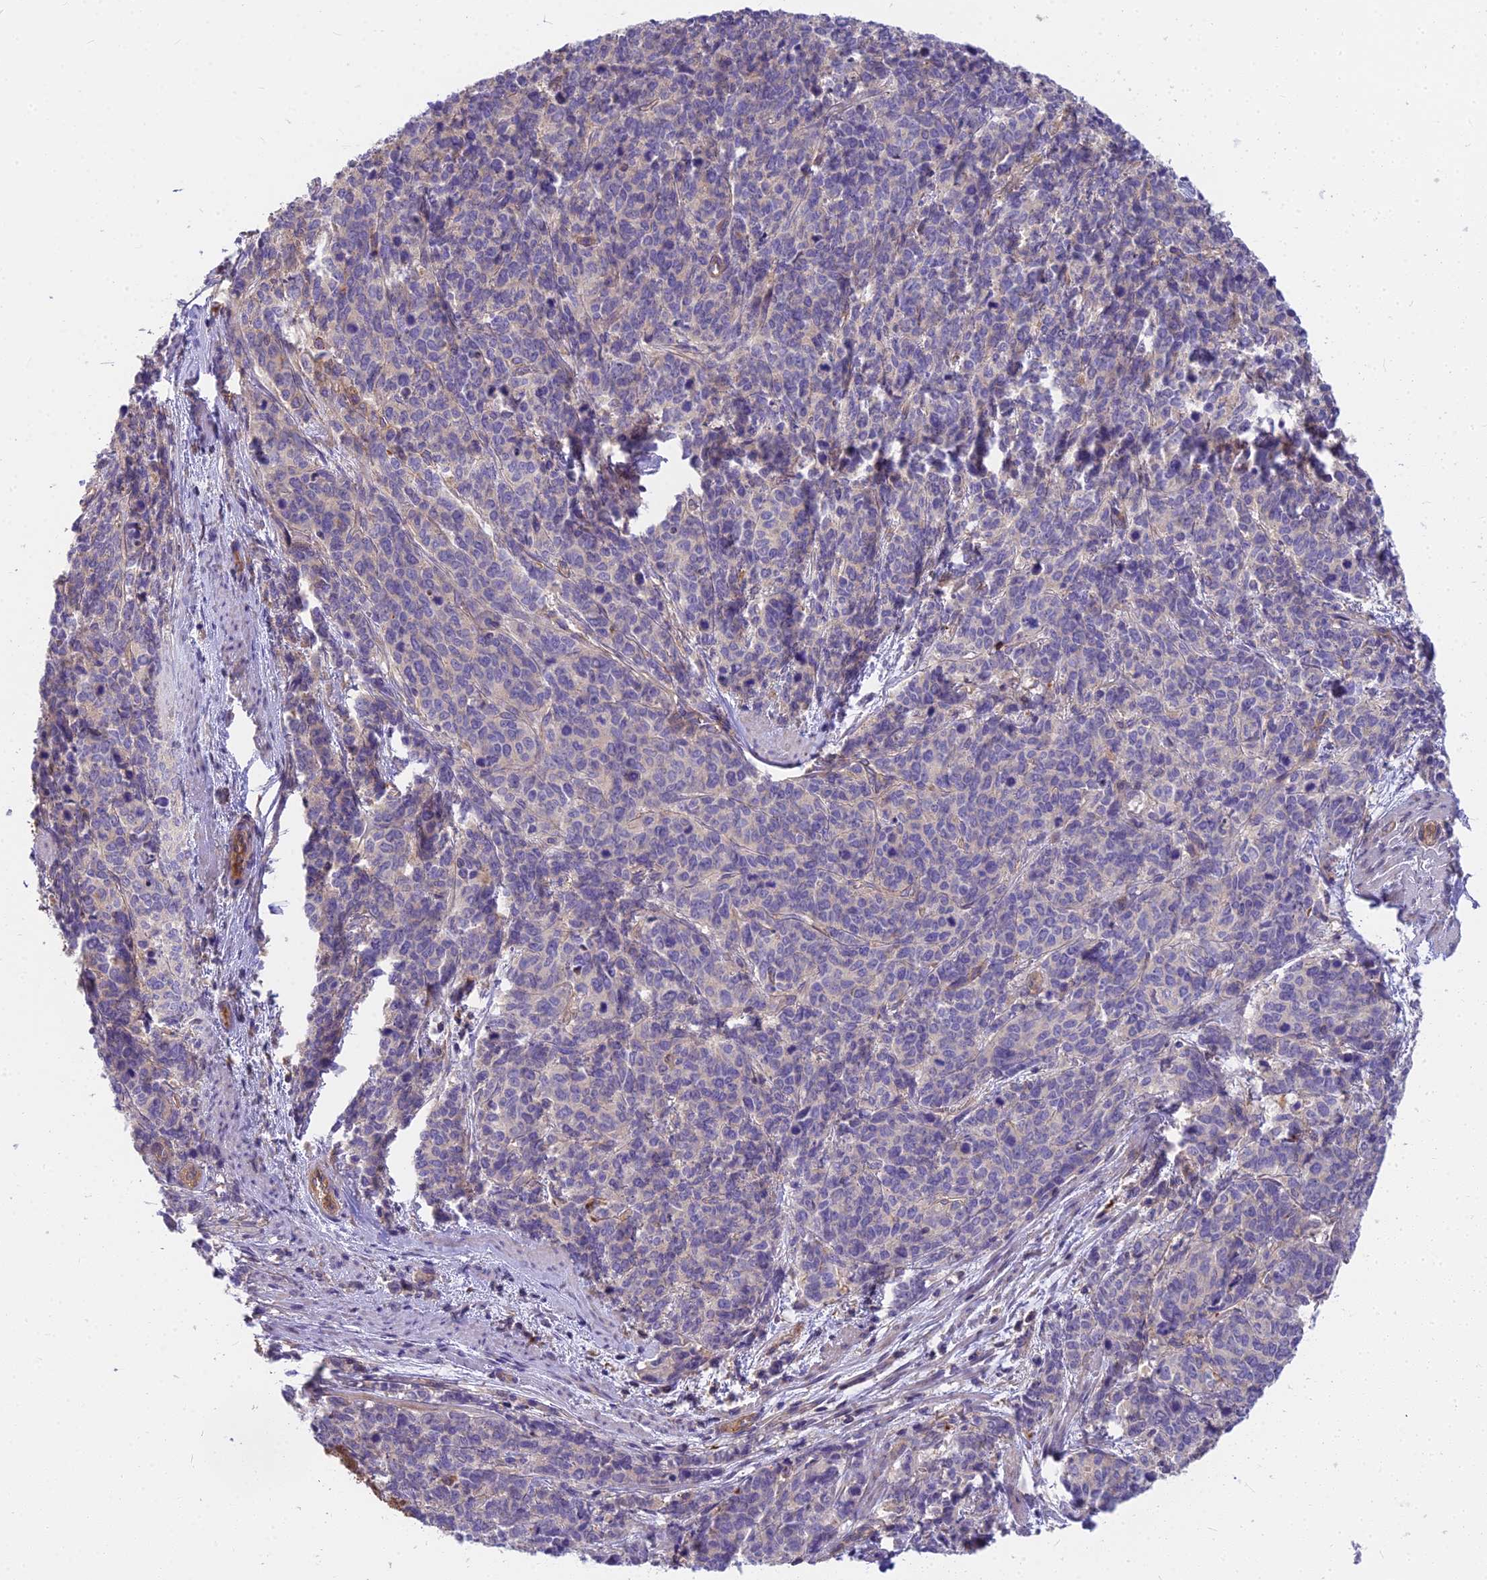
{"staining": {"intensity": "negative", "quantity": "none", "location": "none"}, "tissue": "cervical cancer", "cell_type": "Tumor cells", "image_type": "cancer", "snomed": [{"axis": "morphology", "description": "Squamous cell carcinoma, NOS"}, {"axis": "topography", "description": "Cervix"}], "caption": "Tumor cells show no significant staining in cervical cancer.", "gene": "HLA-DOA", "patient": {"sex": "female", "age": 60}}